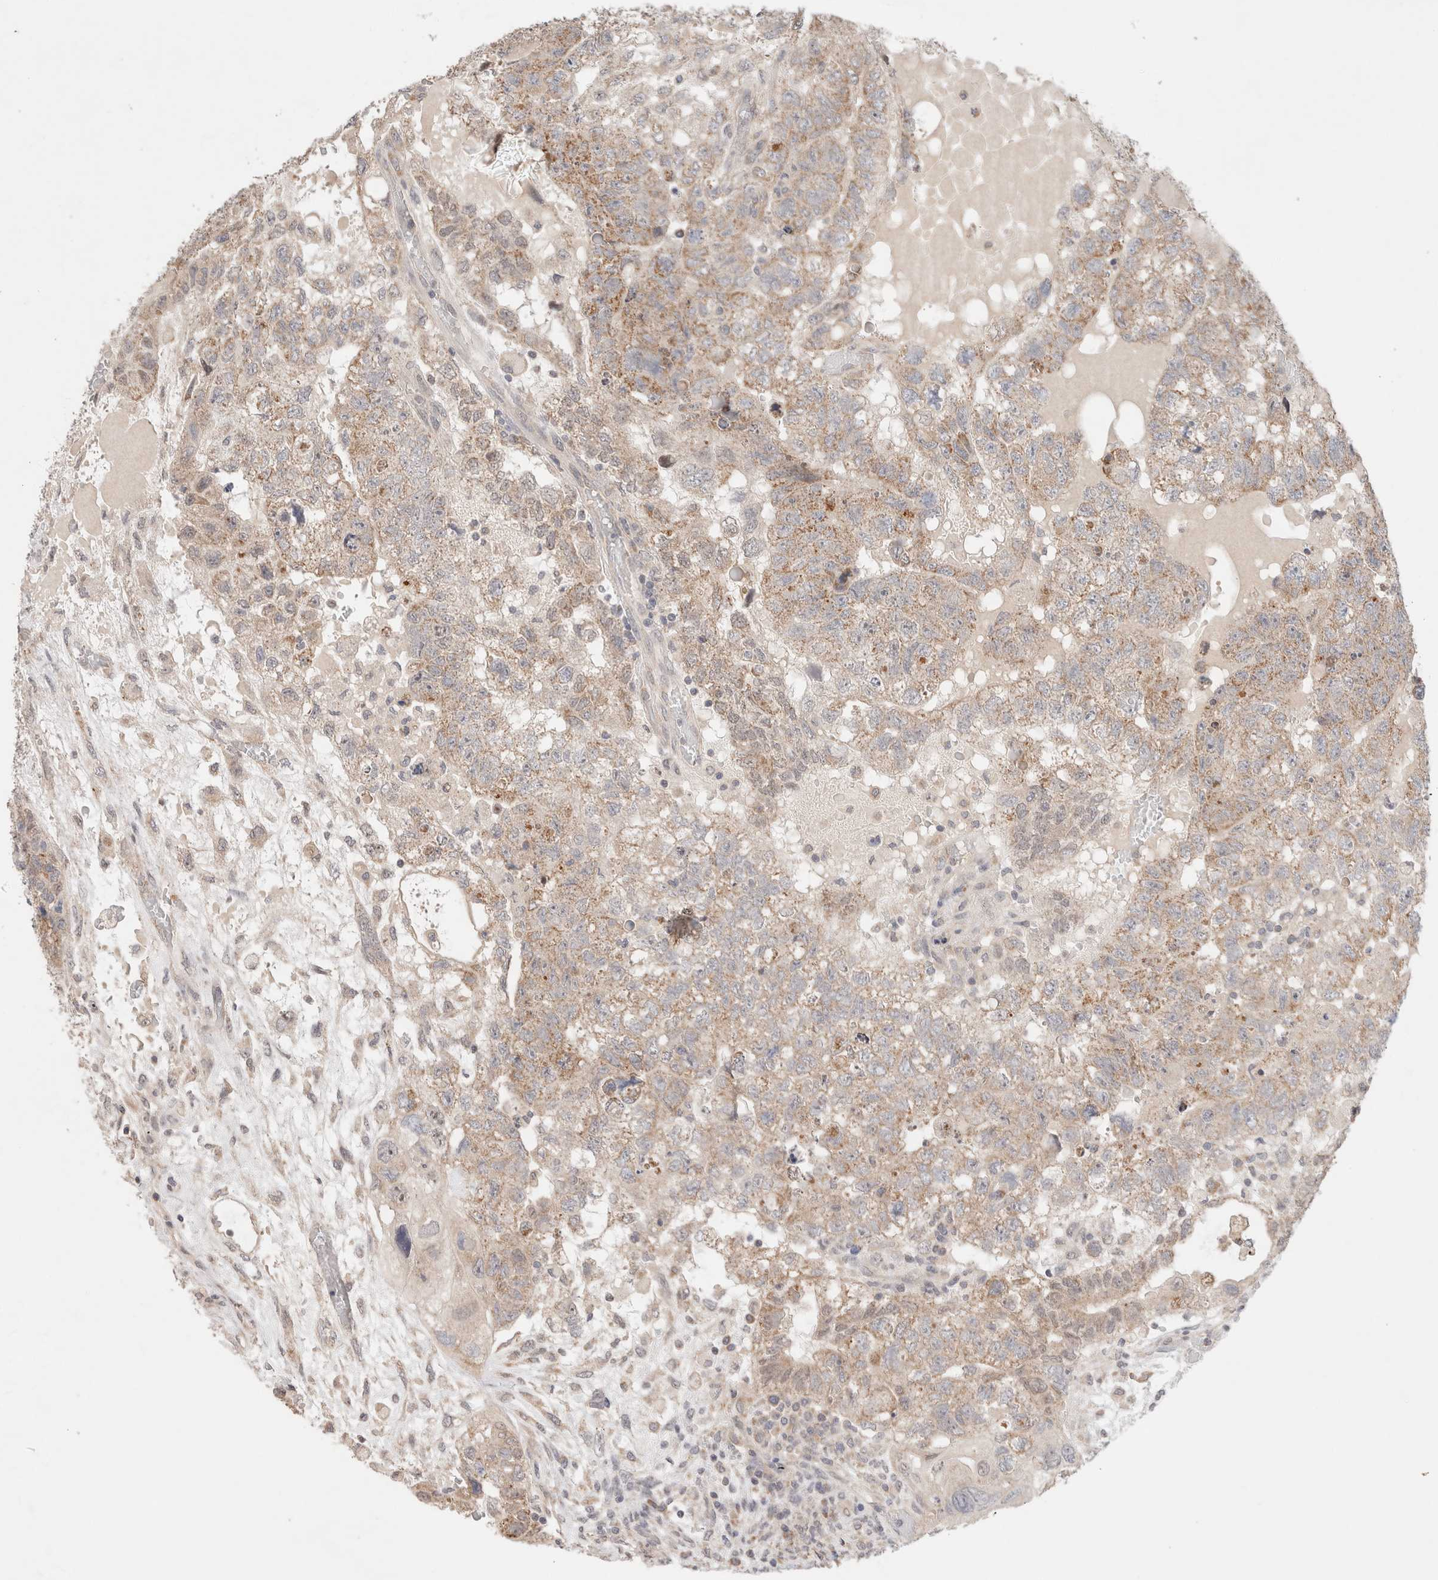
{"staining": {"intensity": "moderate", "quantity": ">75%", "location": "cytoplasmic/membranous"}, "tissue": "testis cancer", "cell_type": "Tumor cells", "image_type": "cancer", "snomed": [{"axis": "morphology", "description": "Carcinoma, Embryonal, NOS"}, {"axis": "topography", "description": "Testis"}], "caption": "The micrograph displays staining of testis embryonal carcinoma, revealing moderate cytoplasmic/membranous protein positivity (brown color) within tumor cells.", "gene": "ERI3", "patient": {"sex": "male", "age": 36}}